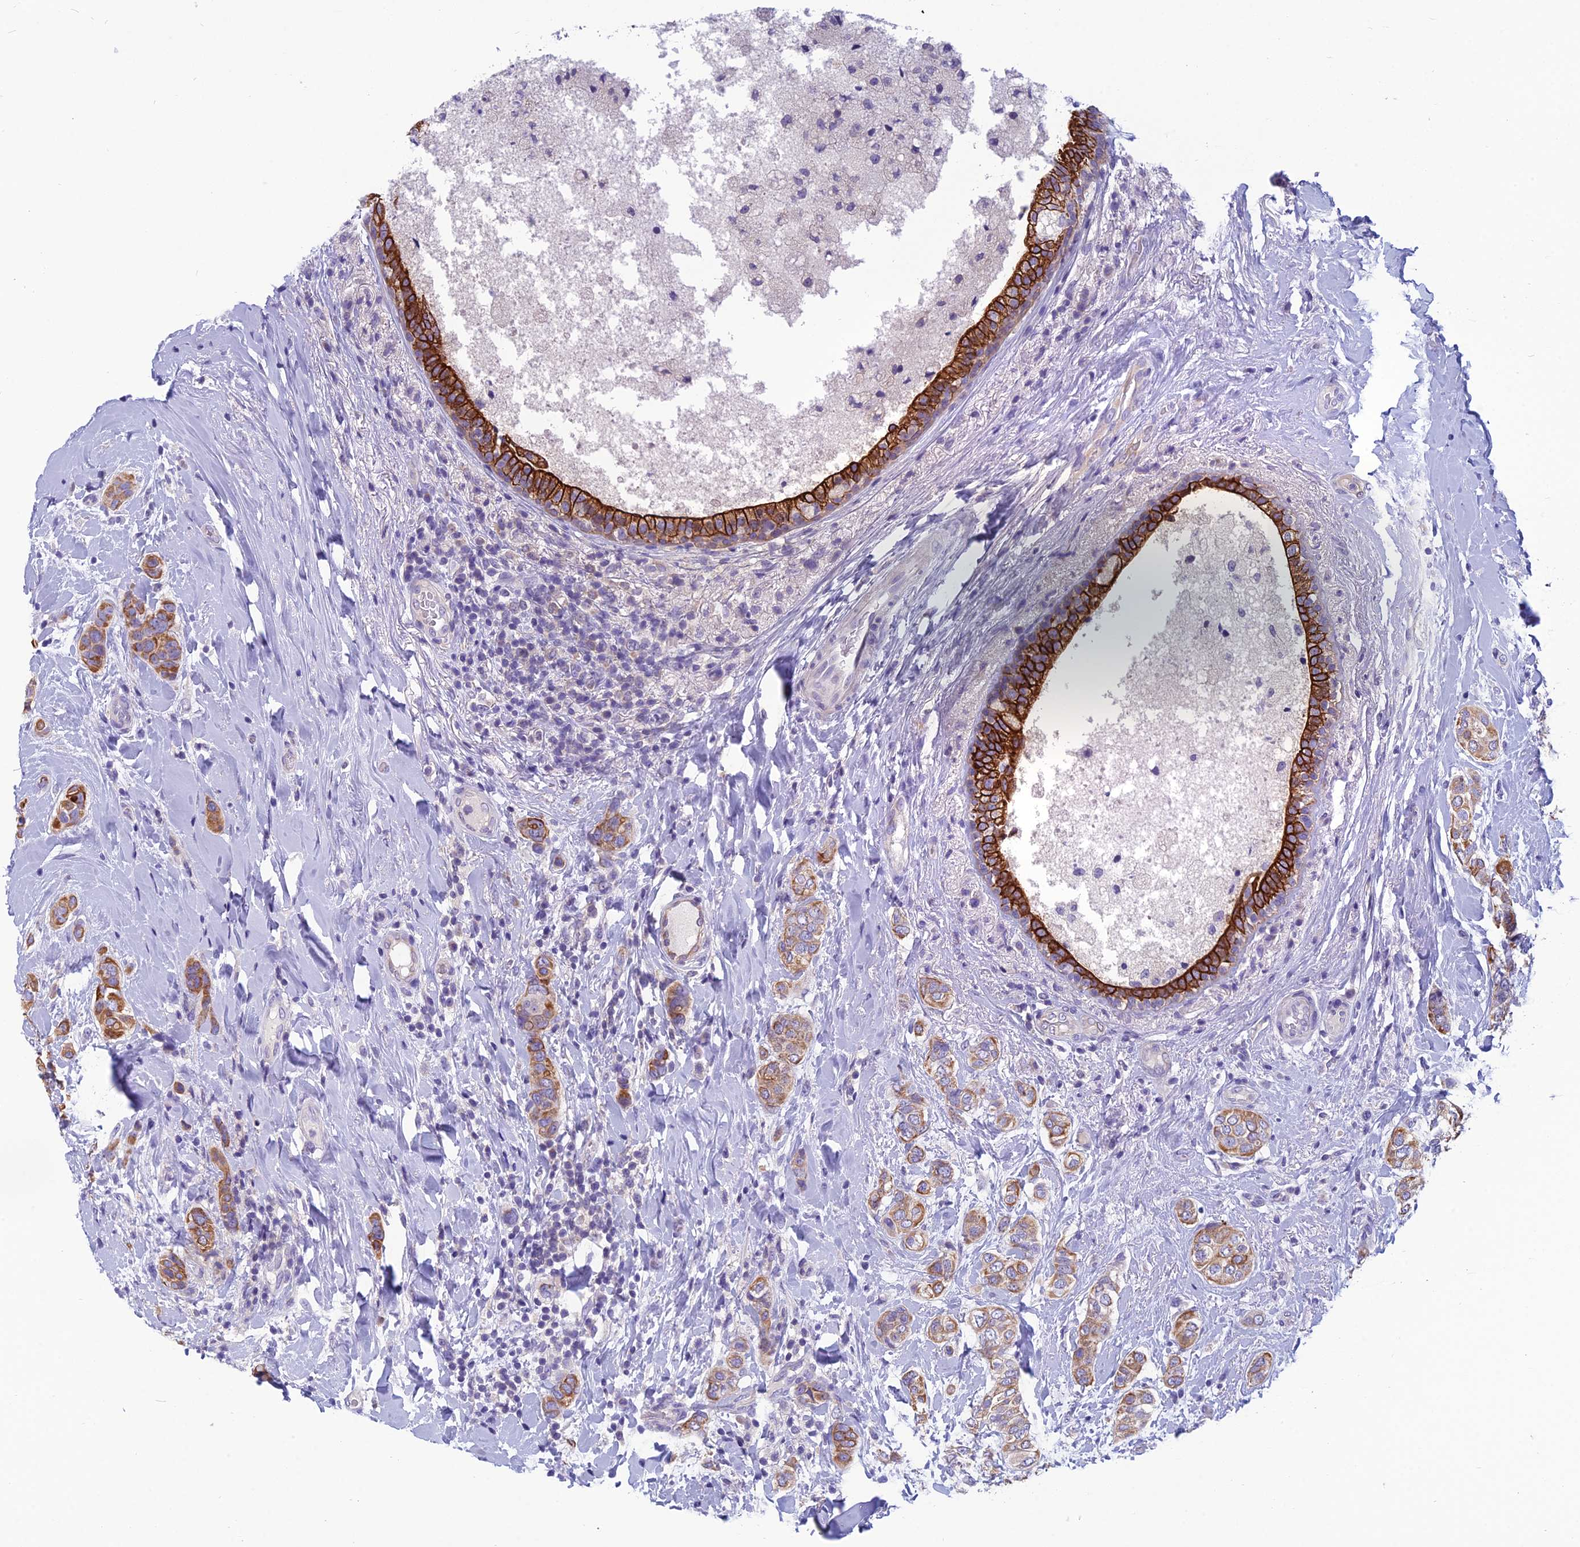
{"staining": {"intensity": "strong", "quantity": ">75%", "location": "cytoplasmic/membranous"}, "tissue": "breast cancer", "cell_type": "Tumor cells", "image_type": "cancer", "snomed": [{"axis": "morphology", "description": "Lobular carcinoma"}, {"axis": "topography", "description": "Breast"}], "caption": "An immunohistochemistry photomicrograph of neoplastic tissue is shown. Protein staining in brown highlights strong cytoplasmic/membranous positivity in breast cancer within tumor cells. The staining was performed using DAB (3,3'-diaminobenzidine), with brown indicating positive protein expression. Nuclei are stained blue with hematoxylin.", "gene": "RBM41", "patient": {"sex": "female", "age": 51}}